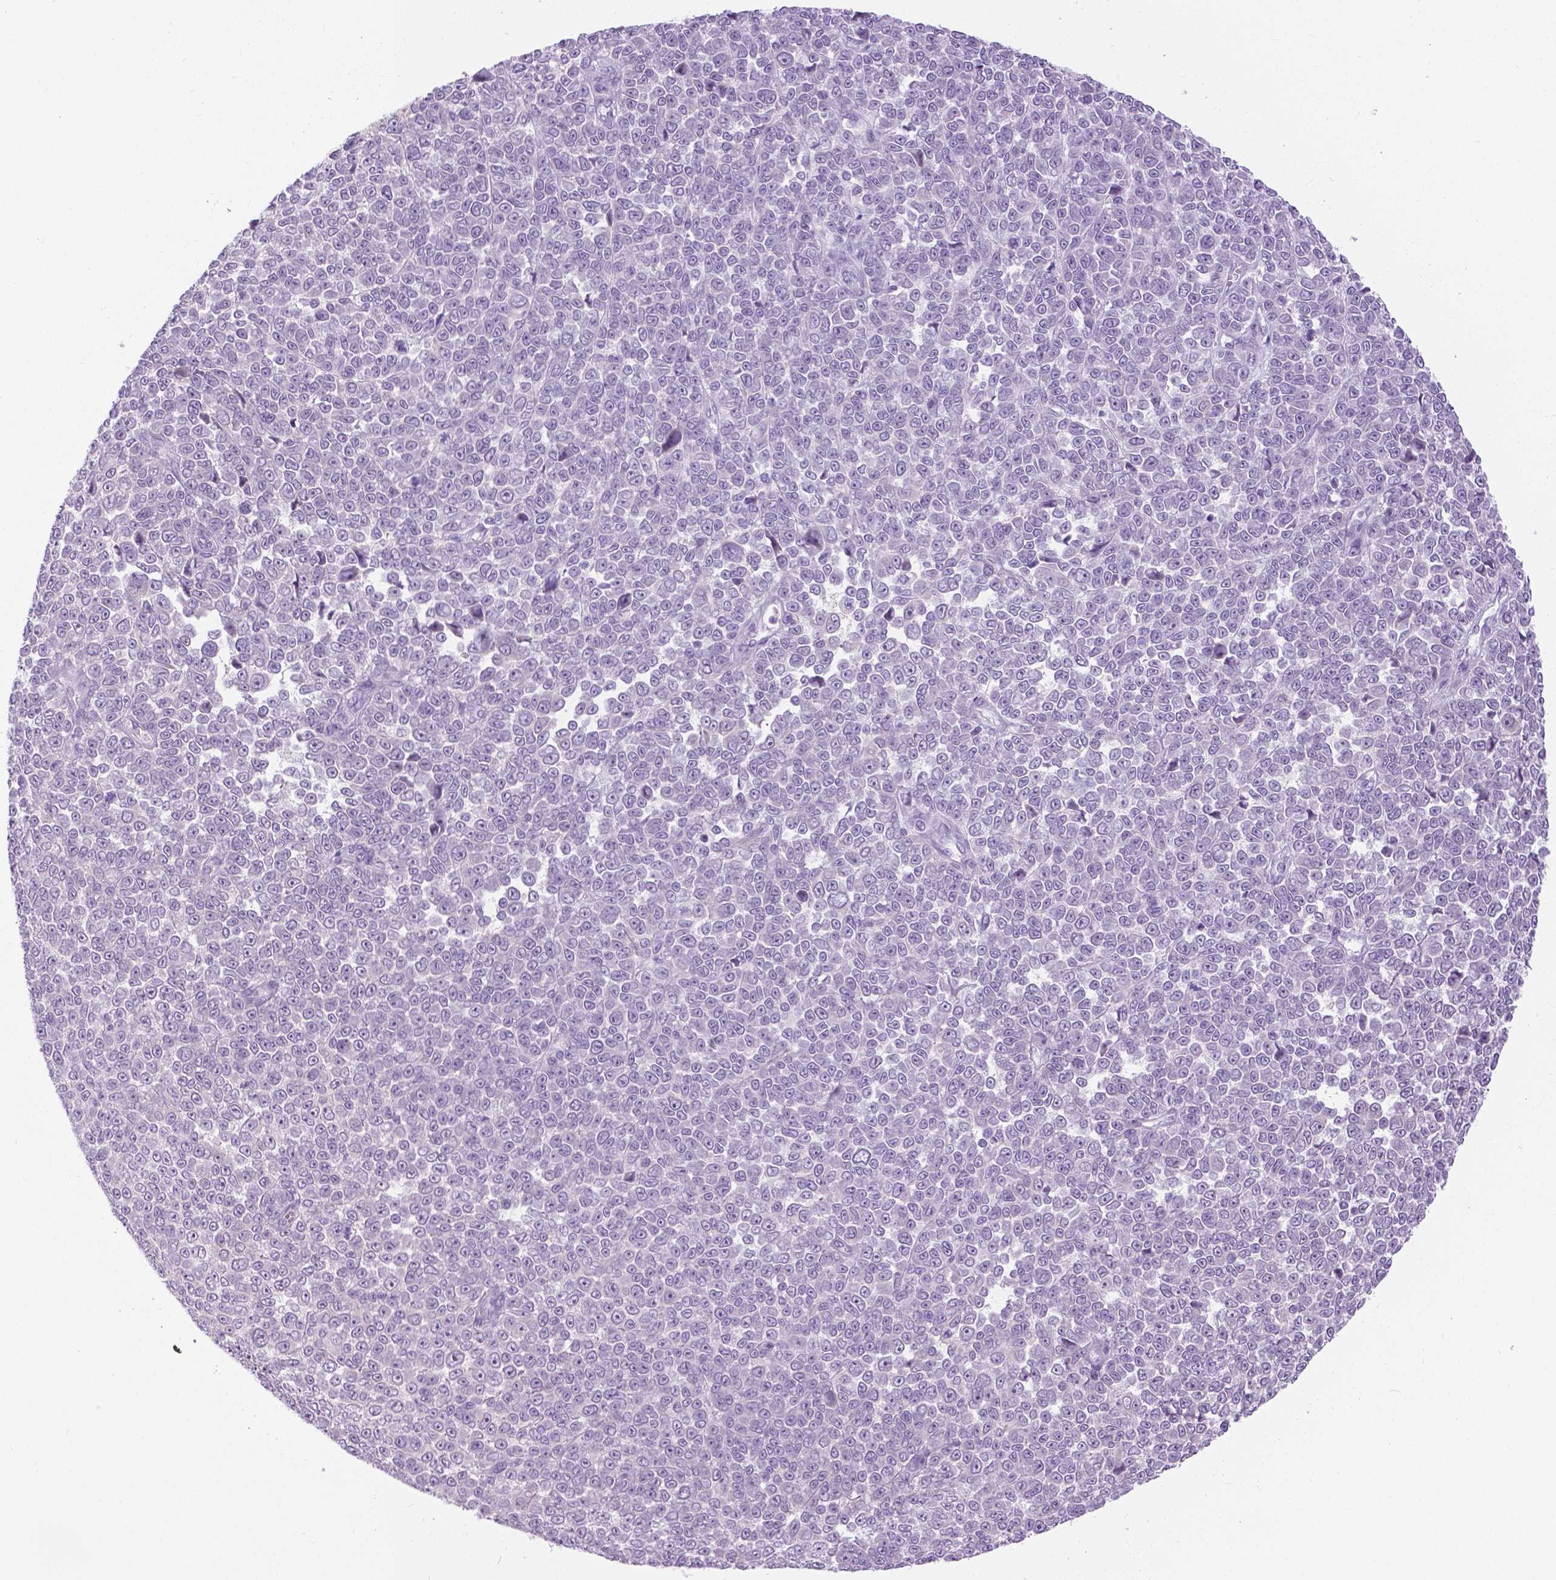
{"staining": {"intensity": "negative", "quantity": "none", "location": "none"}, "tissue": "melanoma", "cell_type": "Tumor cells", "image_type": "cancer", "snomed": [{"axis": "morphology", "description": "Malignant melanoma, NOS"}, {"axis": "topography", "description": "Skin"}], "caption": "Image shows no significant protein positivity in tumor cells of melanoma. (IHC, brightfield microscopy, high magnification).", "gene": "TP53TG5", "patient": {"sex": "female", "age": 95}}